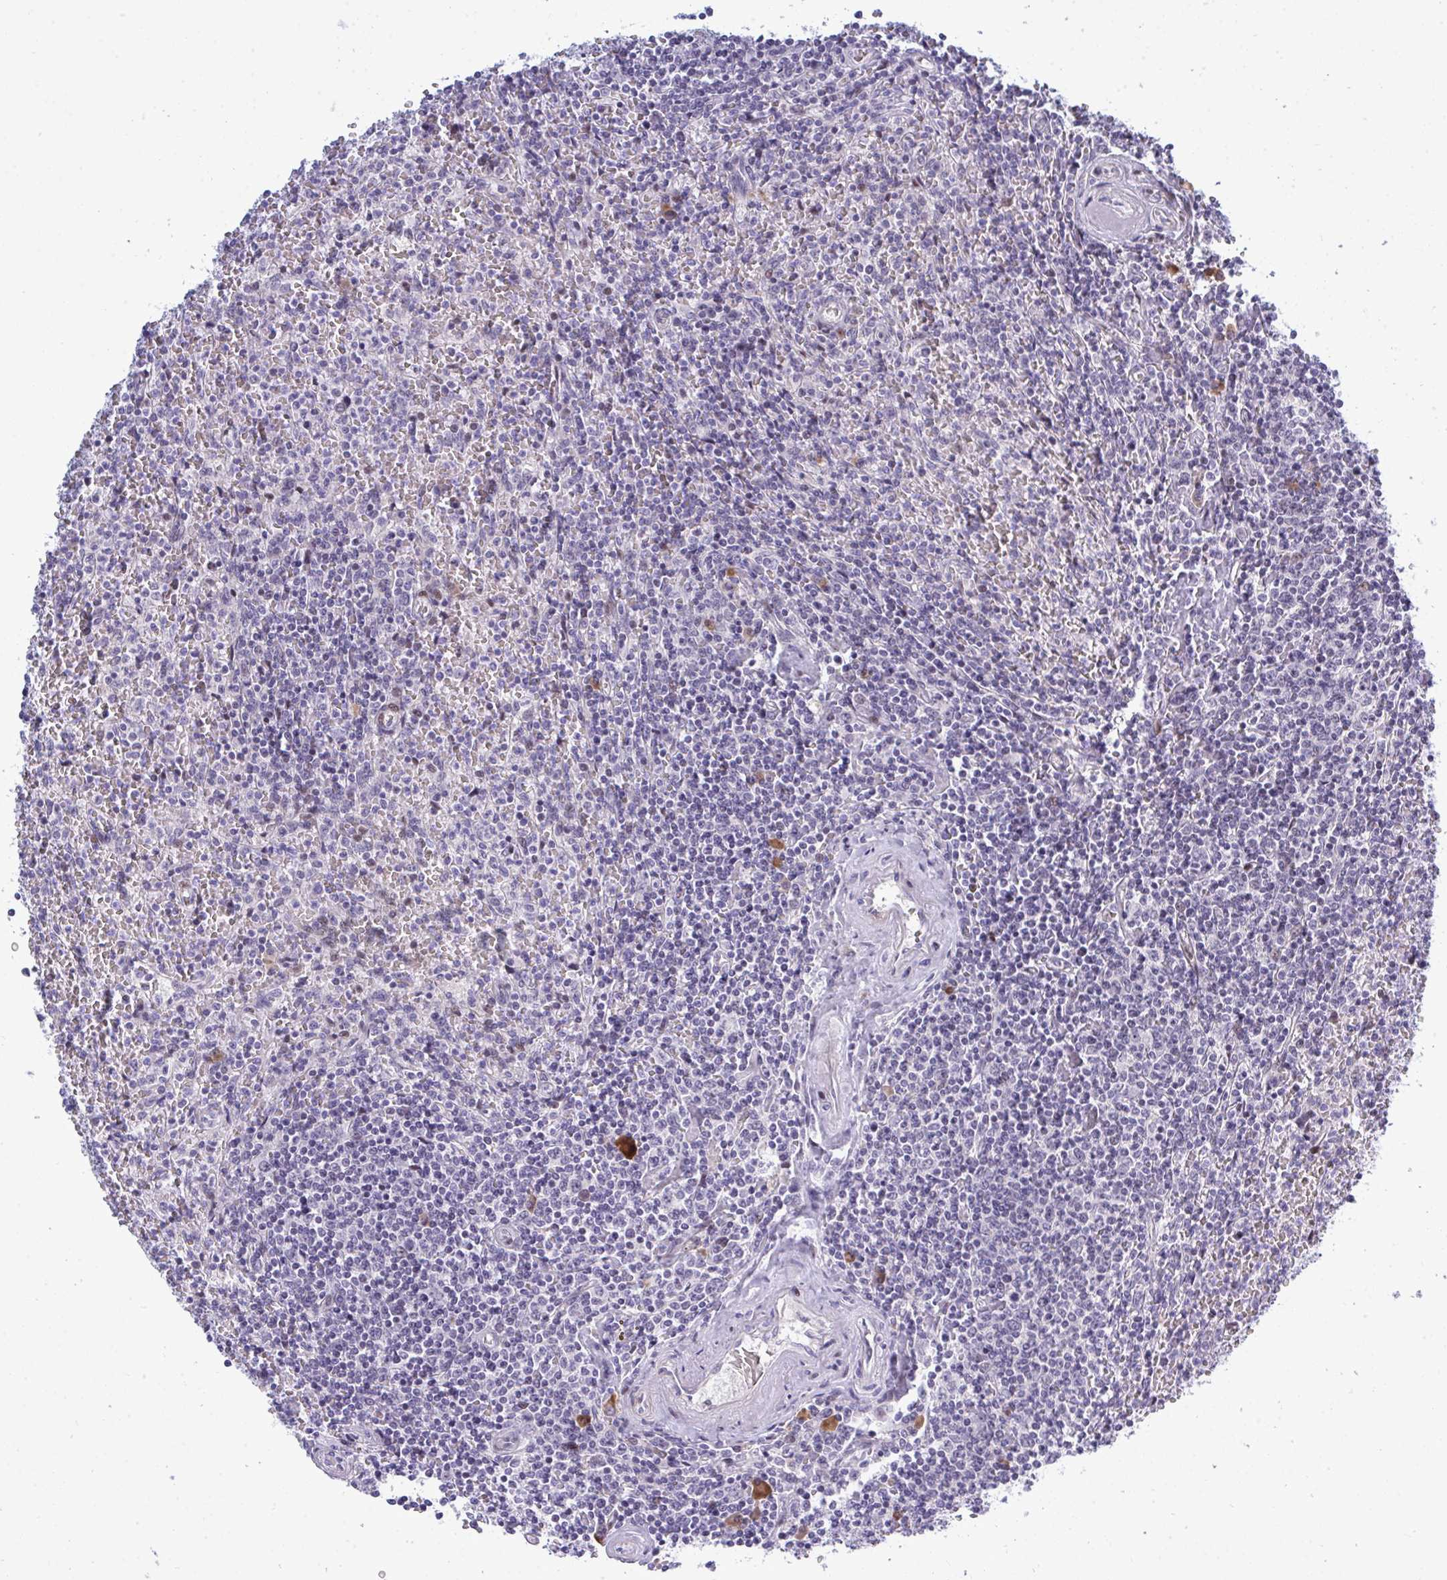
{"staining": {"intensity": "negative", "quantity": "none", "location": "none"}, "tissue": "lymphoma", "cell_type": "Tumor cells", "image_type": "cancer", "snomed": [{"axis": "morphology", "description": "Malignant lymphoma, non-Hodgkin's type, Low grade"}, {"axis": "topography", "description": "Spleen"}], "caption": "High power microscopy image of an immunohistochemistry (IHC) micrograph of low-grade malignant lymphoma, non-Hodgkin's type, revealing no significant expression in tumor cells. (Brightfield microscopy of DAB immunohistochemistry at high magnification).", "gene": "TAB1", "patient": {"sex": "female", "age": 64}}